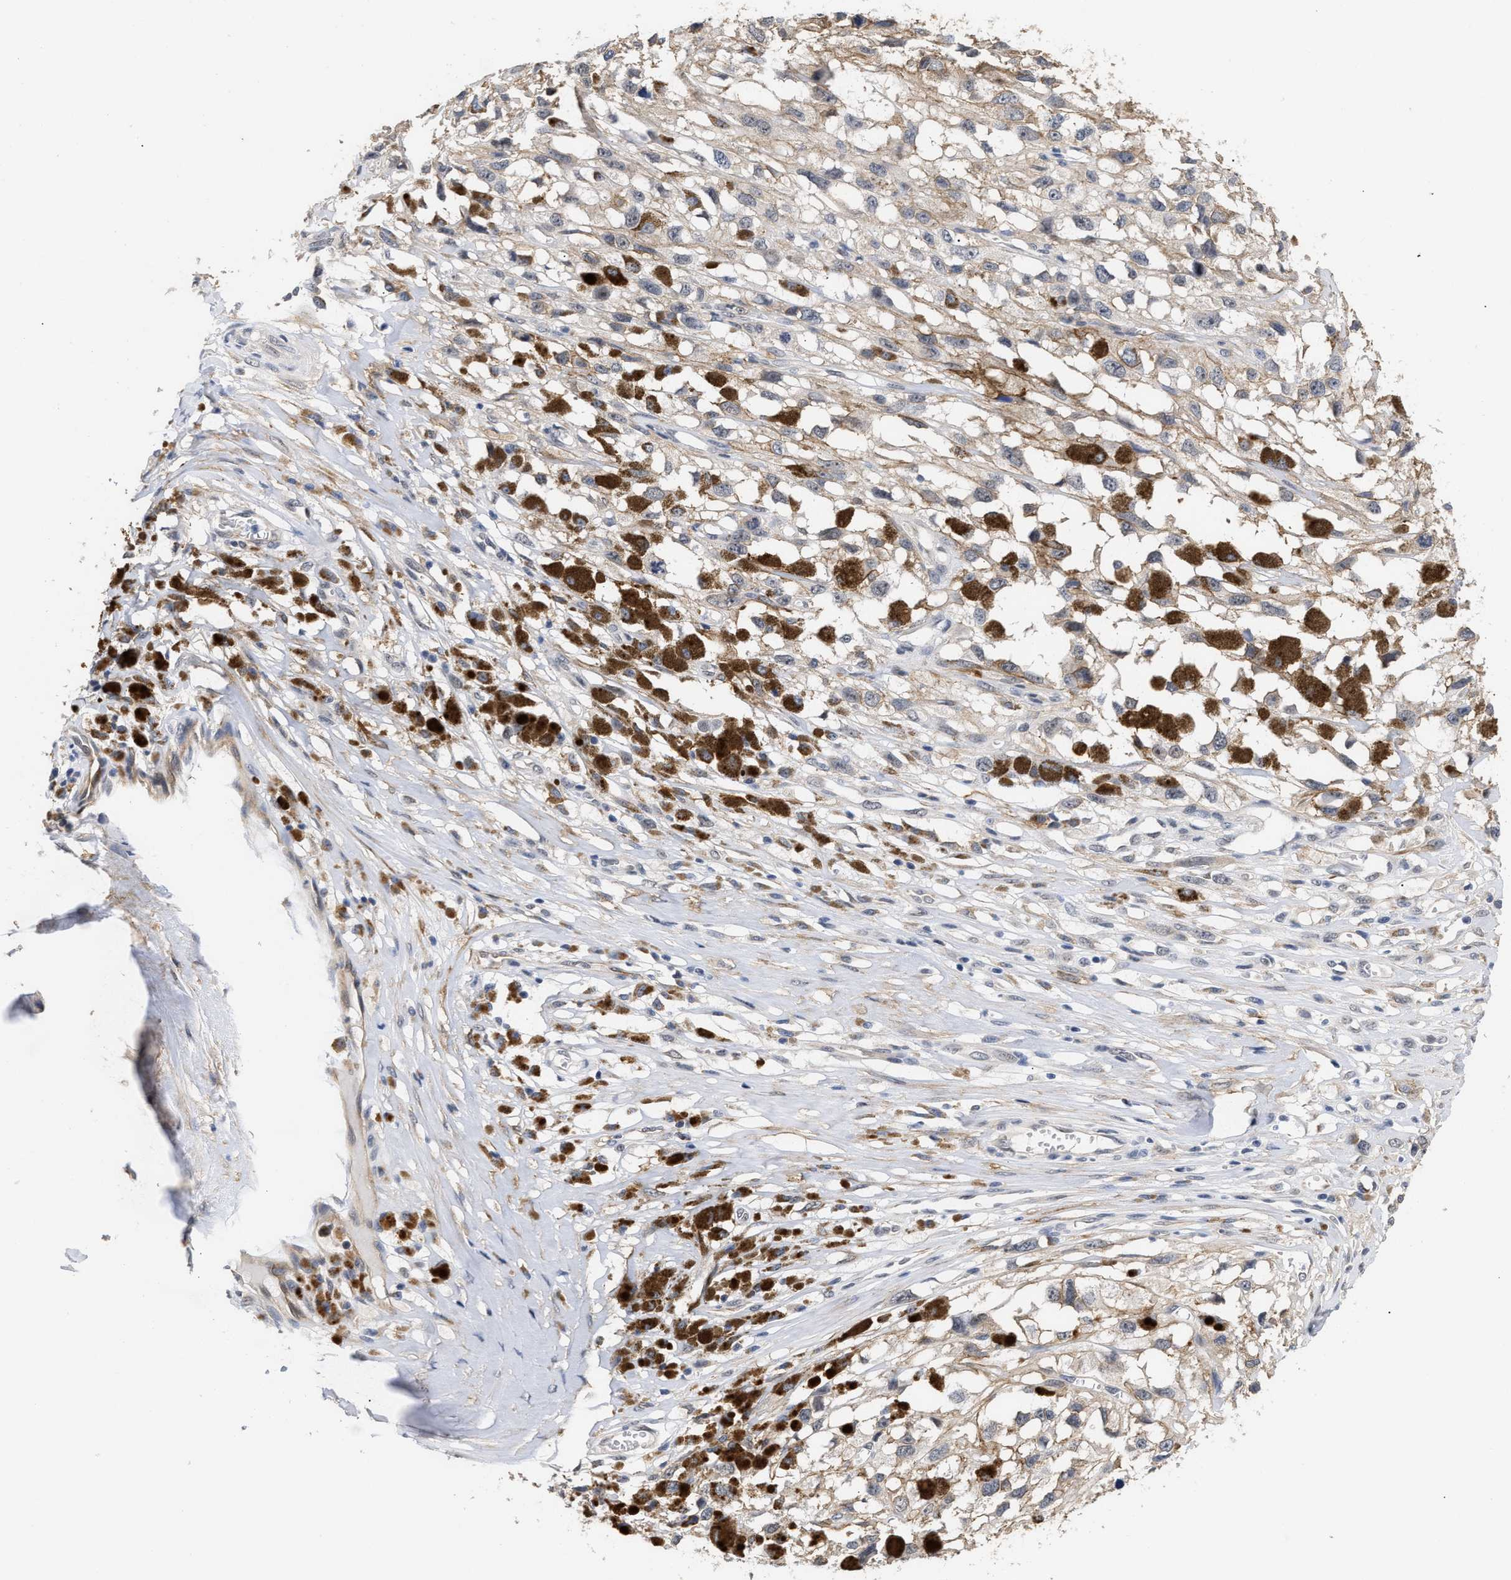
{"staining": {"intensity": "weak", "quantity": "<25%", "location": "cytoplasmic/membranous"}, "tissue": "melanoma", "cell_type": "Tumor cells", "image_type": "cancer", "snomed": [{"axis": "morphology", "description": "Malignant melanoma, Metastatic site"}, {"axis": "topography", "description": "Lymph node"}], "caption": "IHC photomicrograph of malignant melanoma (metastatic site) stained for a protein (brown), which shows no expression in tumor cells.", "gene": "AHNAK2", "patient": {"sex": "male", "age": 59}}